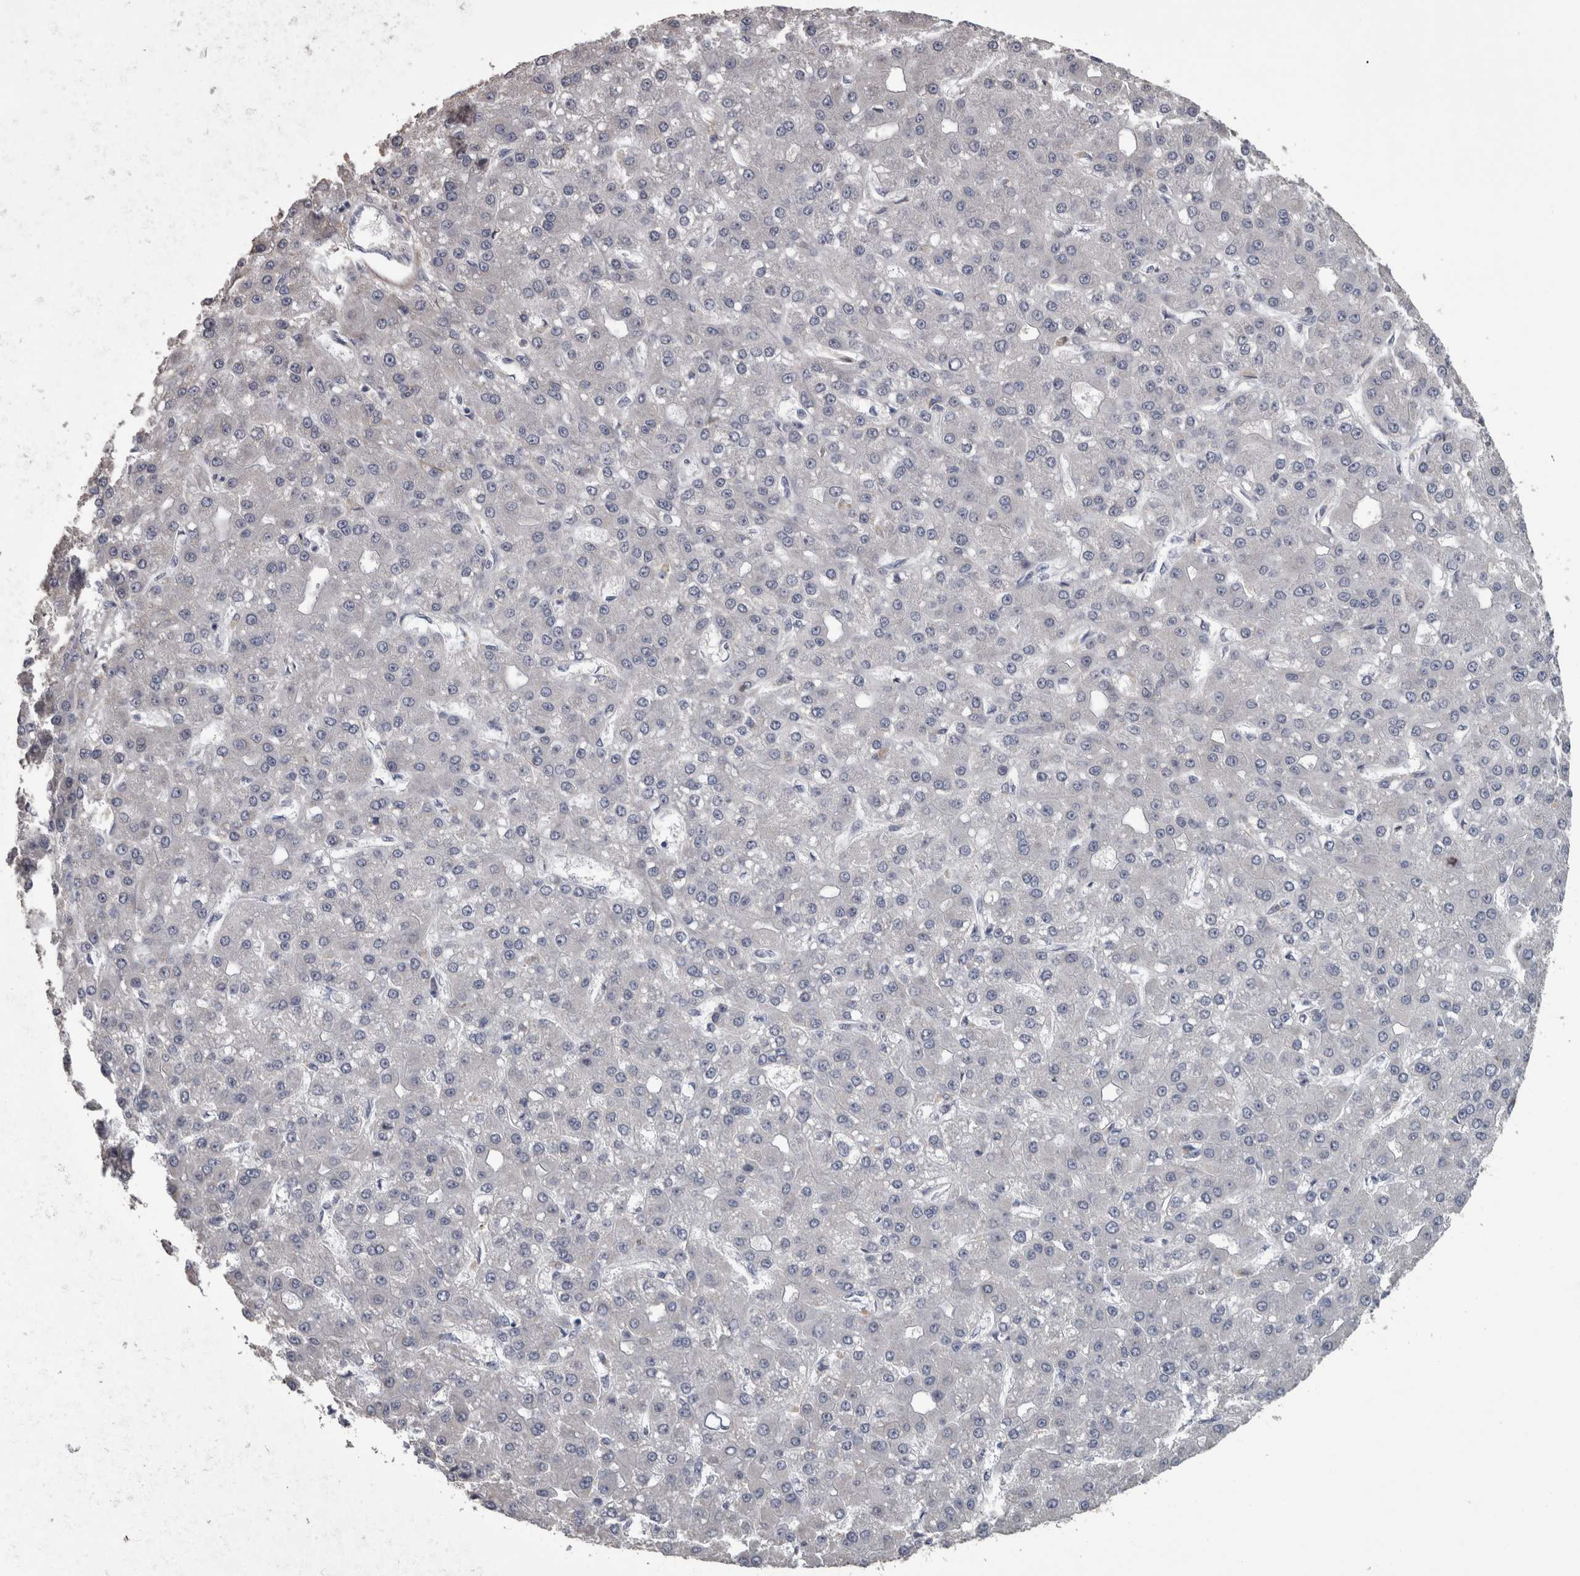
{"staining": {"intensity": "negative", "quantity": "none", "location": "none"}, "tissue": "liver cancer", "cell_type": "Tumor cells", "image_type": "cancer", "snomed": [{"axis": "morphology", "description": "Carcinoma, Hepatocellular, NOS"}, {"axis": "topography", "description": "Liver"}], "caption": "High magnification brightfield microscopy of hepatocellular carcinoma (liver) stained with DAB (3,3'-diaminobenzidine) (brown) and counterstained with hematoxylin (blue): tumor cells show no significant positivity. (DAB (3,3'-diaminobenzidine) immunohistochemistry (IHC) visualized using brightfield microscopy, high magnification).", "gene": "EFEMP2", "patient": {"sex": "male", "age": 67}}